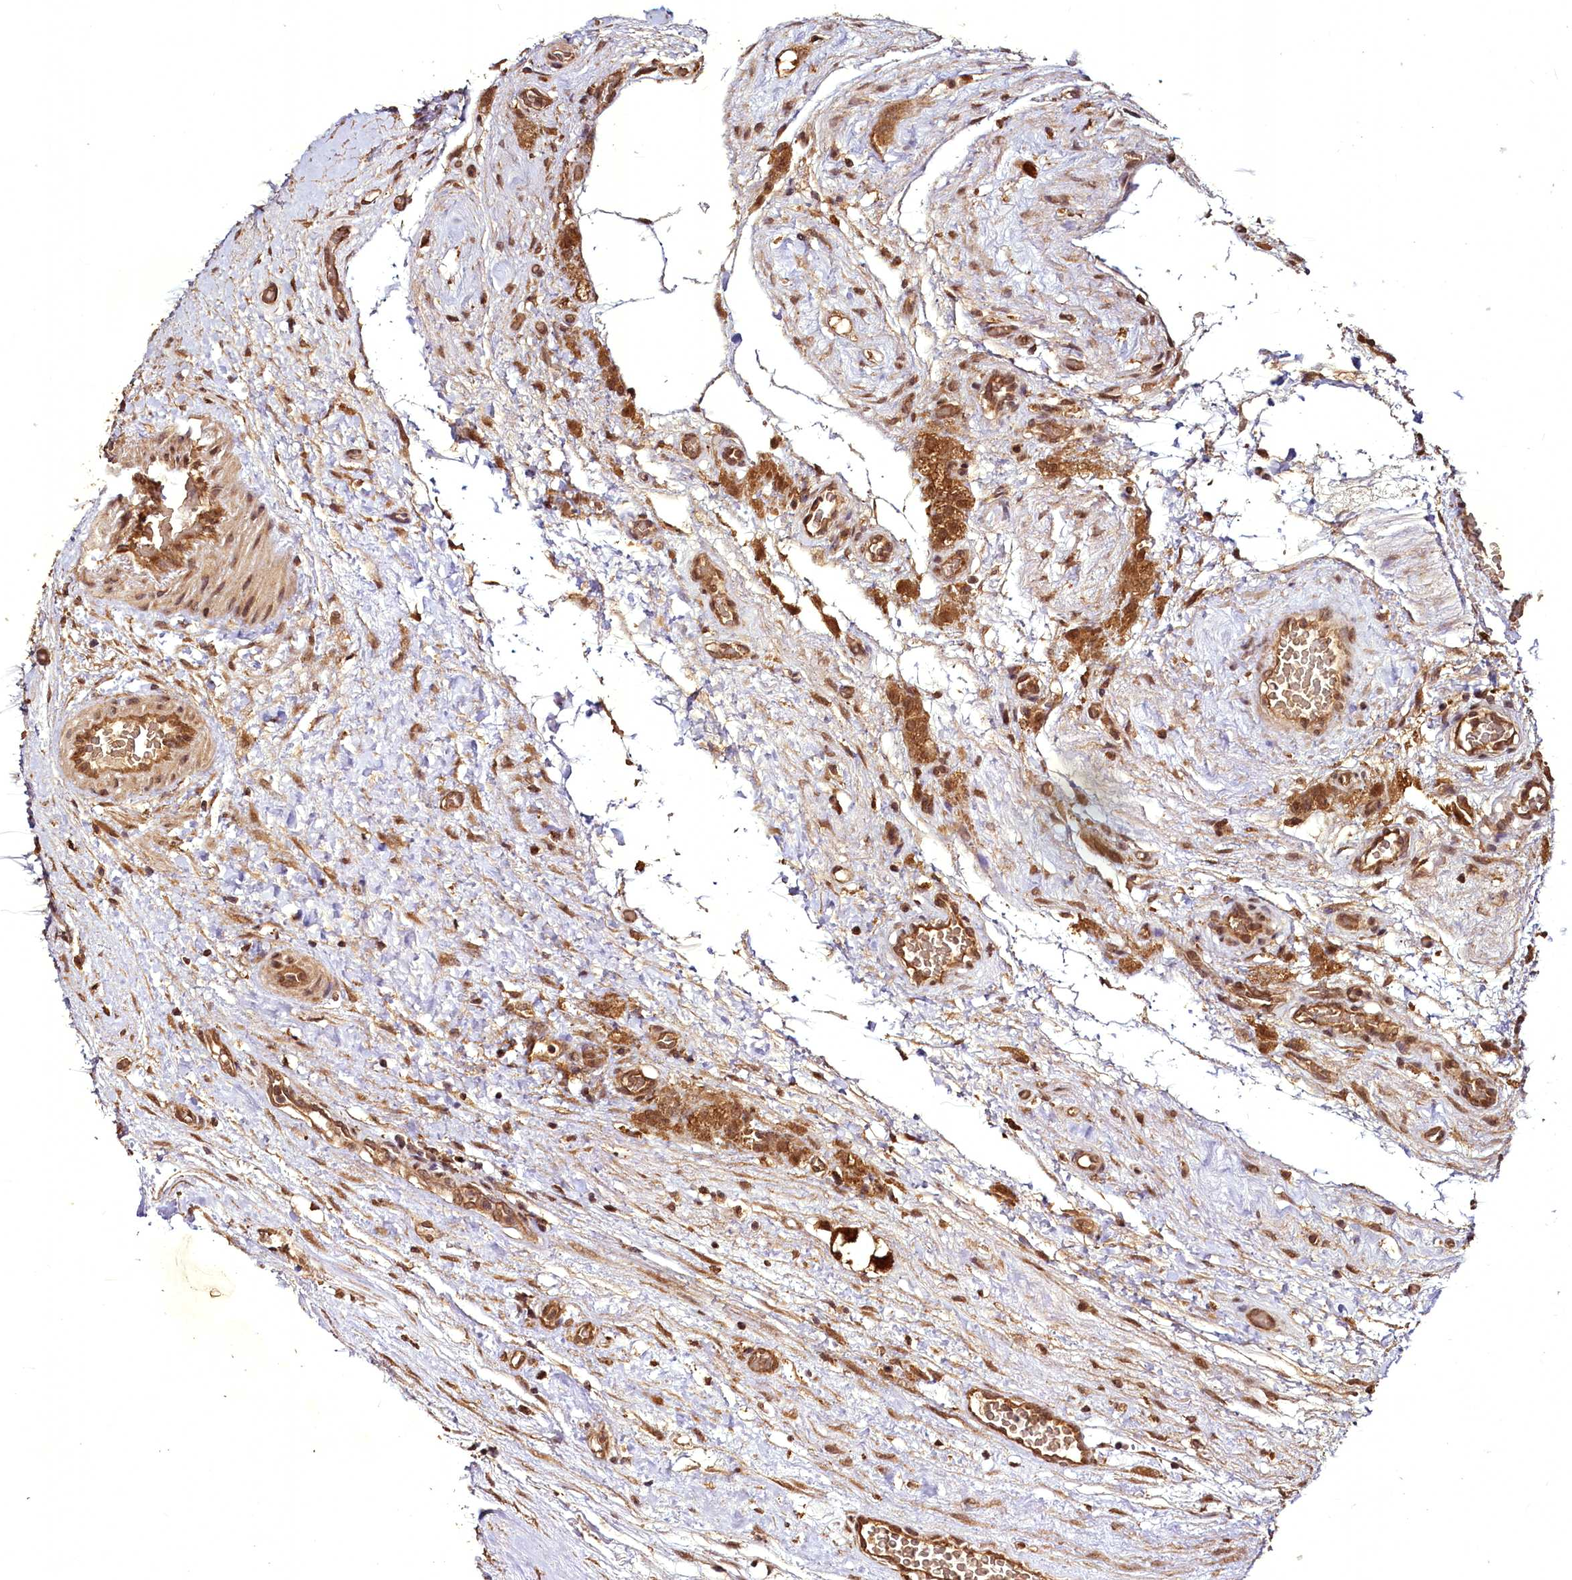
{"staining": {"intensity": "strong", "quantity": ">75%", "location": "cytoplasmic/membranous,nuclear"}, "tissue": "testis cancer", "cell_type": "Tumor cells", "image_type": "cancer", "snomed": [{"axis": "morphology", "description": "Seminoma, NOS"}, {"axis": "topography", "description": "Testis"}], "caption": "IHC of seminoma (testis) shows high levels of strong cytoplasmic/membranous and nuclear staining in about >75% of tumor cells.", "gene": "VPS51", "patient": {"sex": "male", "age": 71}}